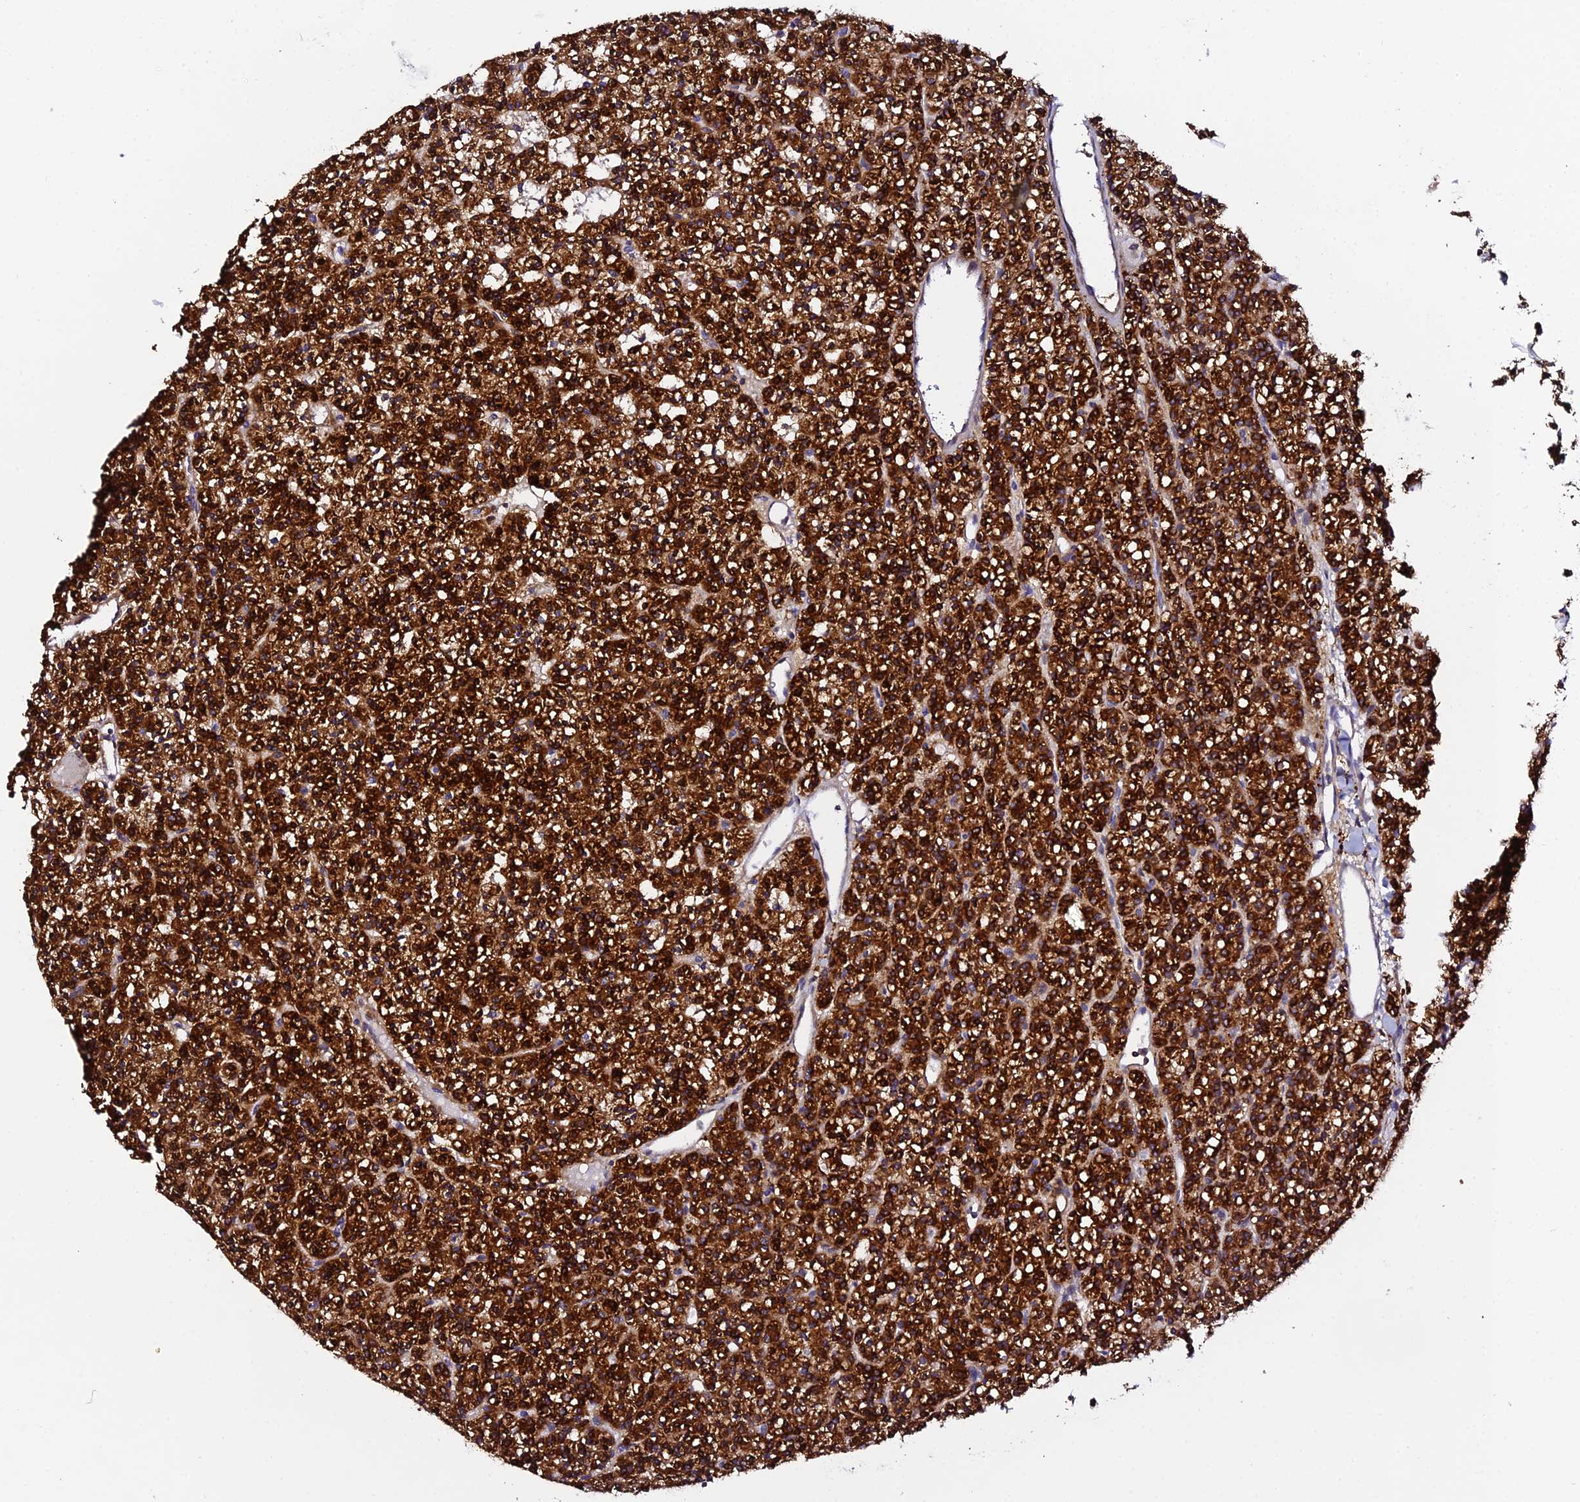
{"staining": {"intensity": "strong", "quantity": ">75%", "location": "cytoplasmic/membranous"}, "tissue": "parathyroid gland", "cell_type": "Glandular cells", "image_type": "normal", "snomed": [{"axis": "morphology", "description": "Normal tissue, NOS"}, {"axis": "topography", "description": "Parathyroid gland"}], "caption": "Immunohistochemical staining of unremarkable parathyroid gland reveals strong cytoplasmic/membranous protein positivity in approximately >75% of glandular cells.", "gene": "TRPV2", "patient": {"sex": "female", "age": 45}}